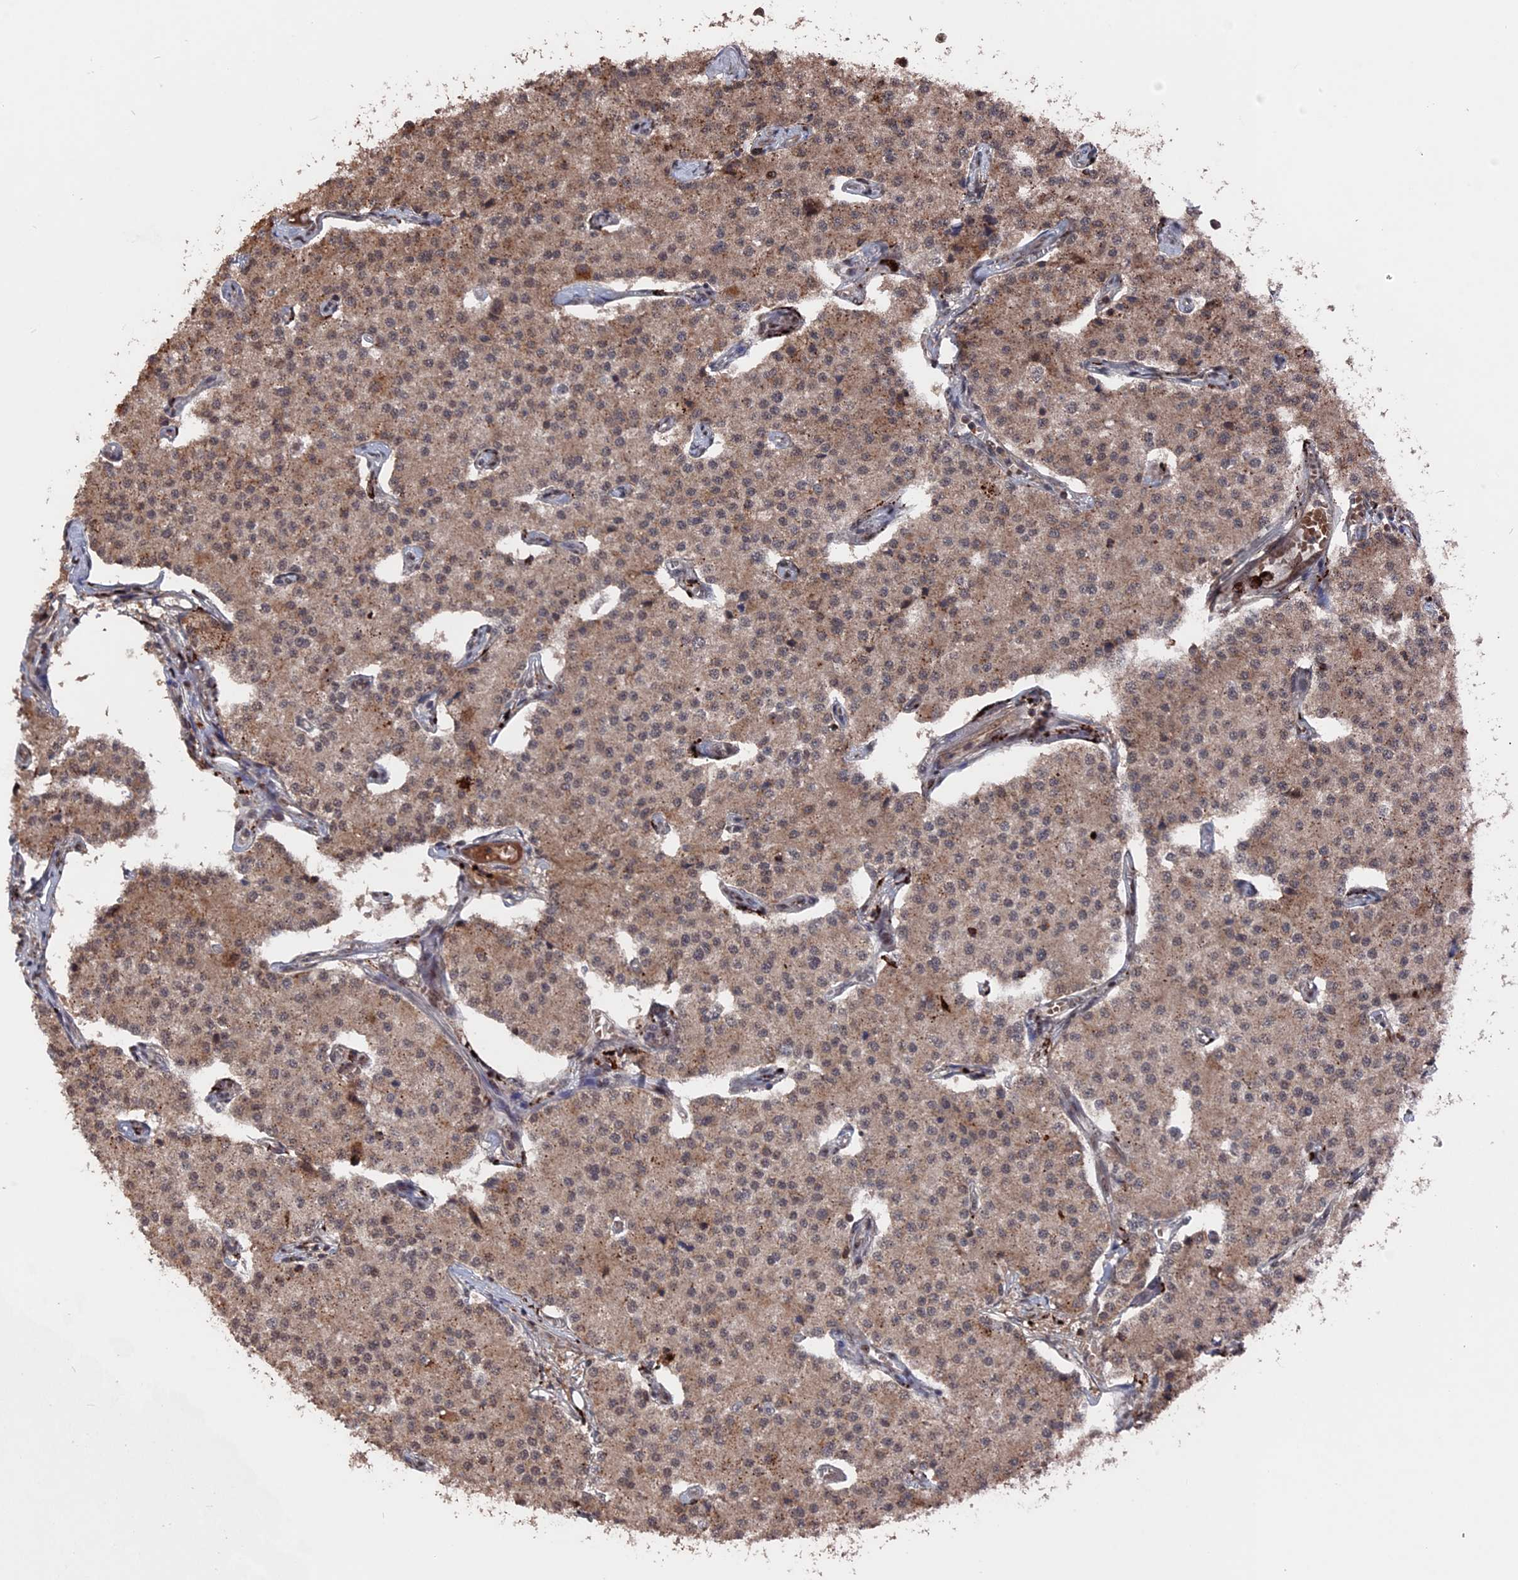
{"staining": {"intensity": "weak", "quantity": ">75%", "location": "cytoplasmic/membranous,nuclear"}, "tissue": "carcinoid", "cell_type": "Tumor cells", "image_type": "cancer", "snomed": [{"axis": "morphology", "description": "Carcinoid, malignant, NOS"}, {"axis": "topography", "description": "Colon"}], "caption": "Protein expression analysis of human carcinoid (malignant) reveals weak cytoplasmic/membranous and nuclear staining in approximately >75% of tumor cells. (Stains: DAB (3,3'-diaminobenzidine) in brown, nuclei in blue, Microscopy: brightfield microscopy at high magnification).", "gene": "TELO2", "patient": {"sex": "female", "age": 52}}